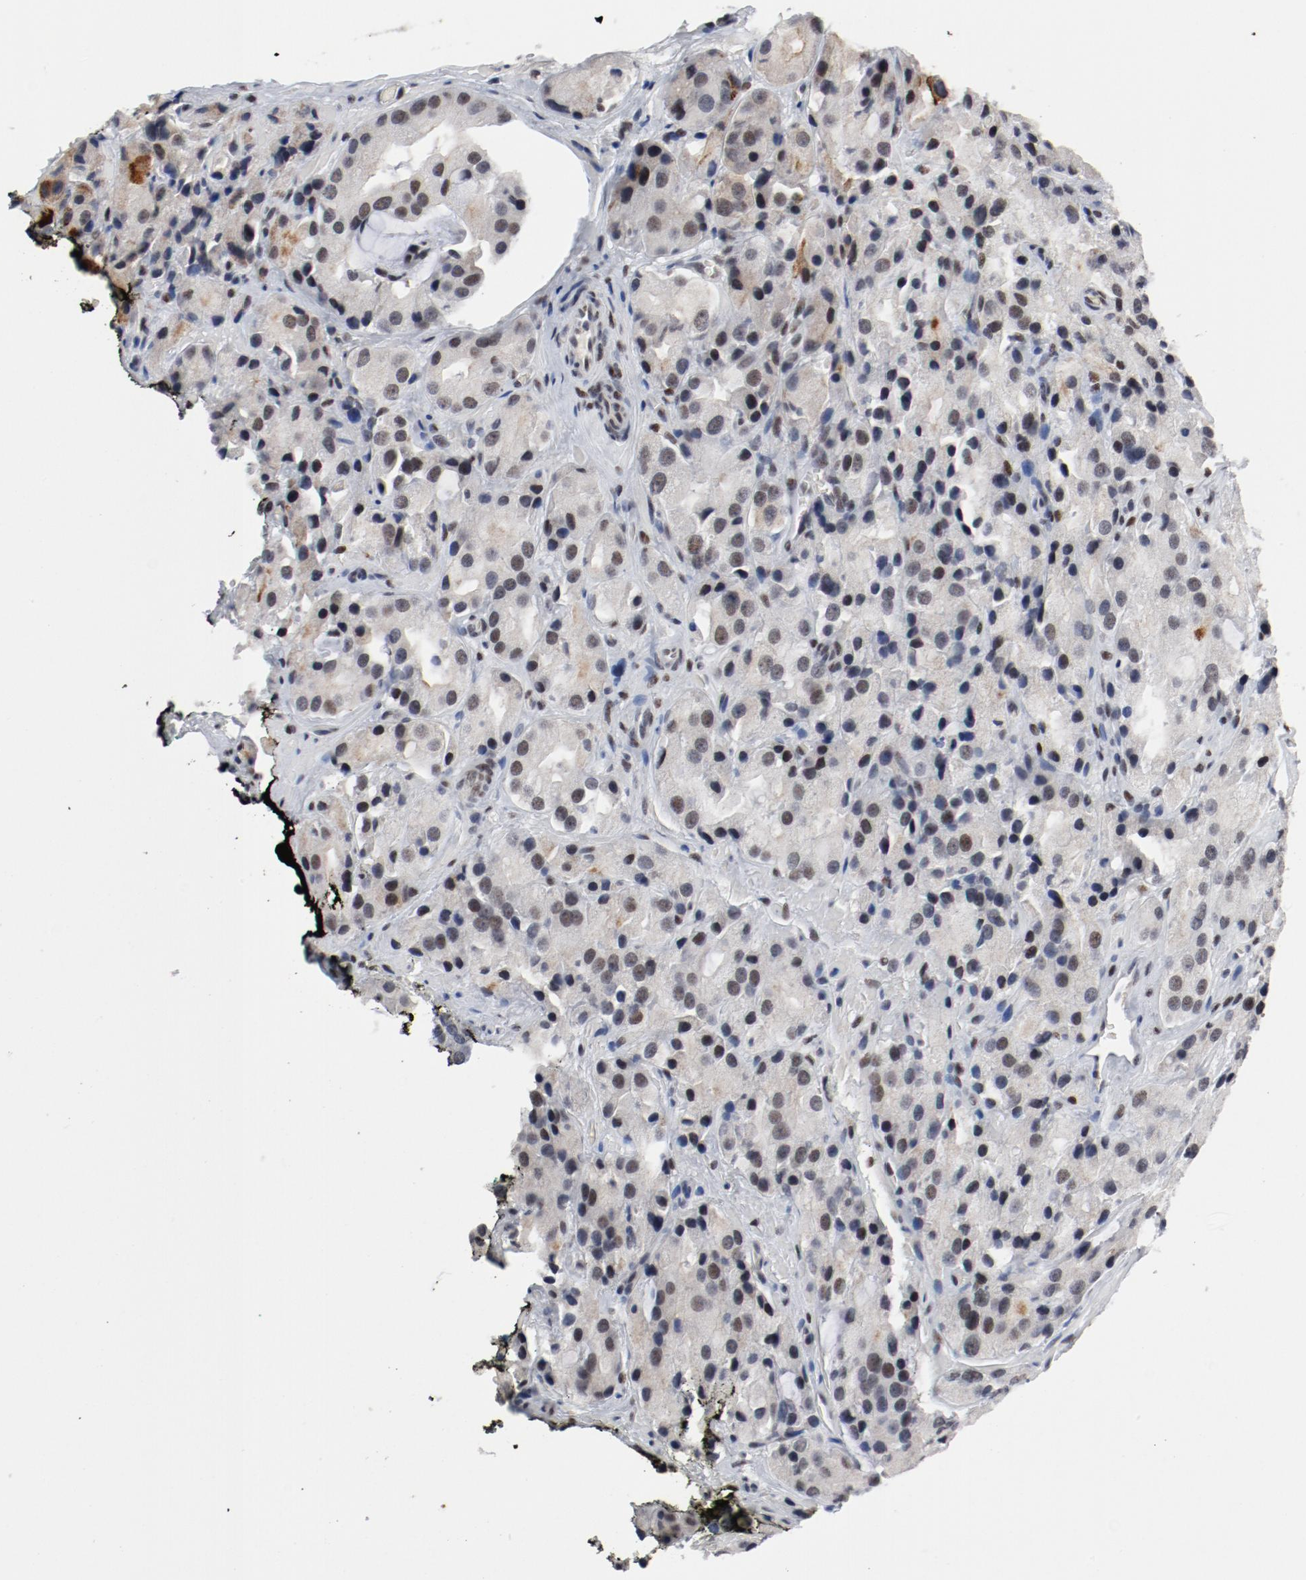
{"staining": {"intensity": "weak", "quantity": ">75%", "location": "nuclear"}, "tissue": "prostate cancer", "cell_type": "Tumor cells", "image_type": "cancer", "snomed": [{"axis": "morphology", "description": "Adenocarcinoma, High grade"}, {"axis": "topography", "description": "Prostate"}], "caption": "Brown immunohistochemical staining in adenocarcinoma (high-grade) (prostate) displays weak nuclear positivity in approximately >75% of tumor cells.", "gene": "ARNT", "patient": {"sex": "male", "age": 70}}